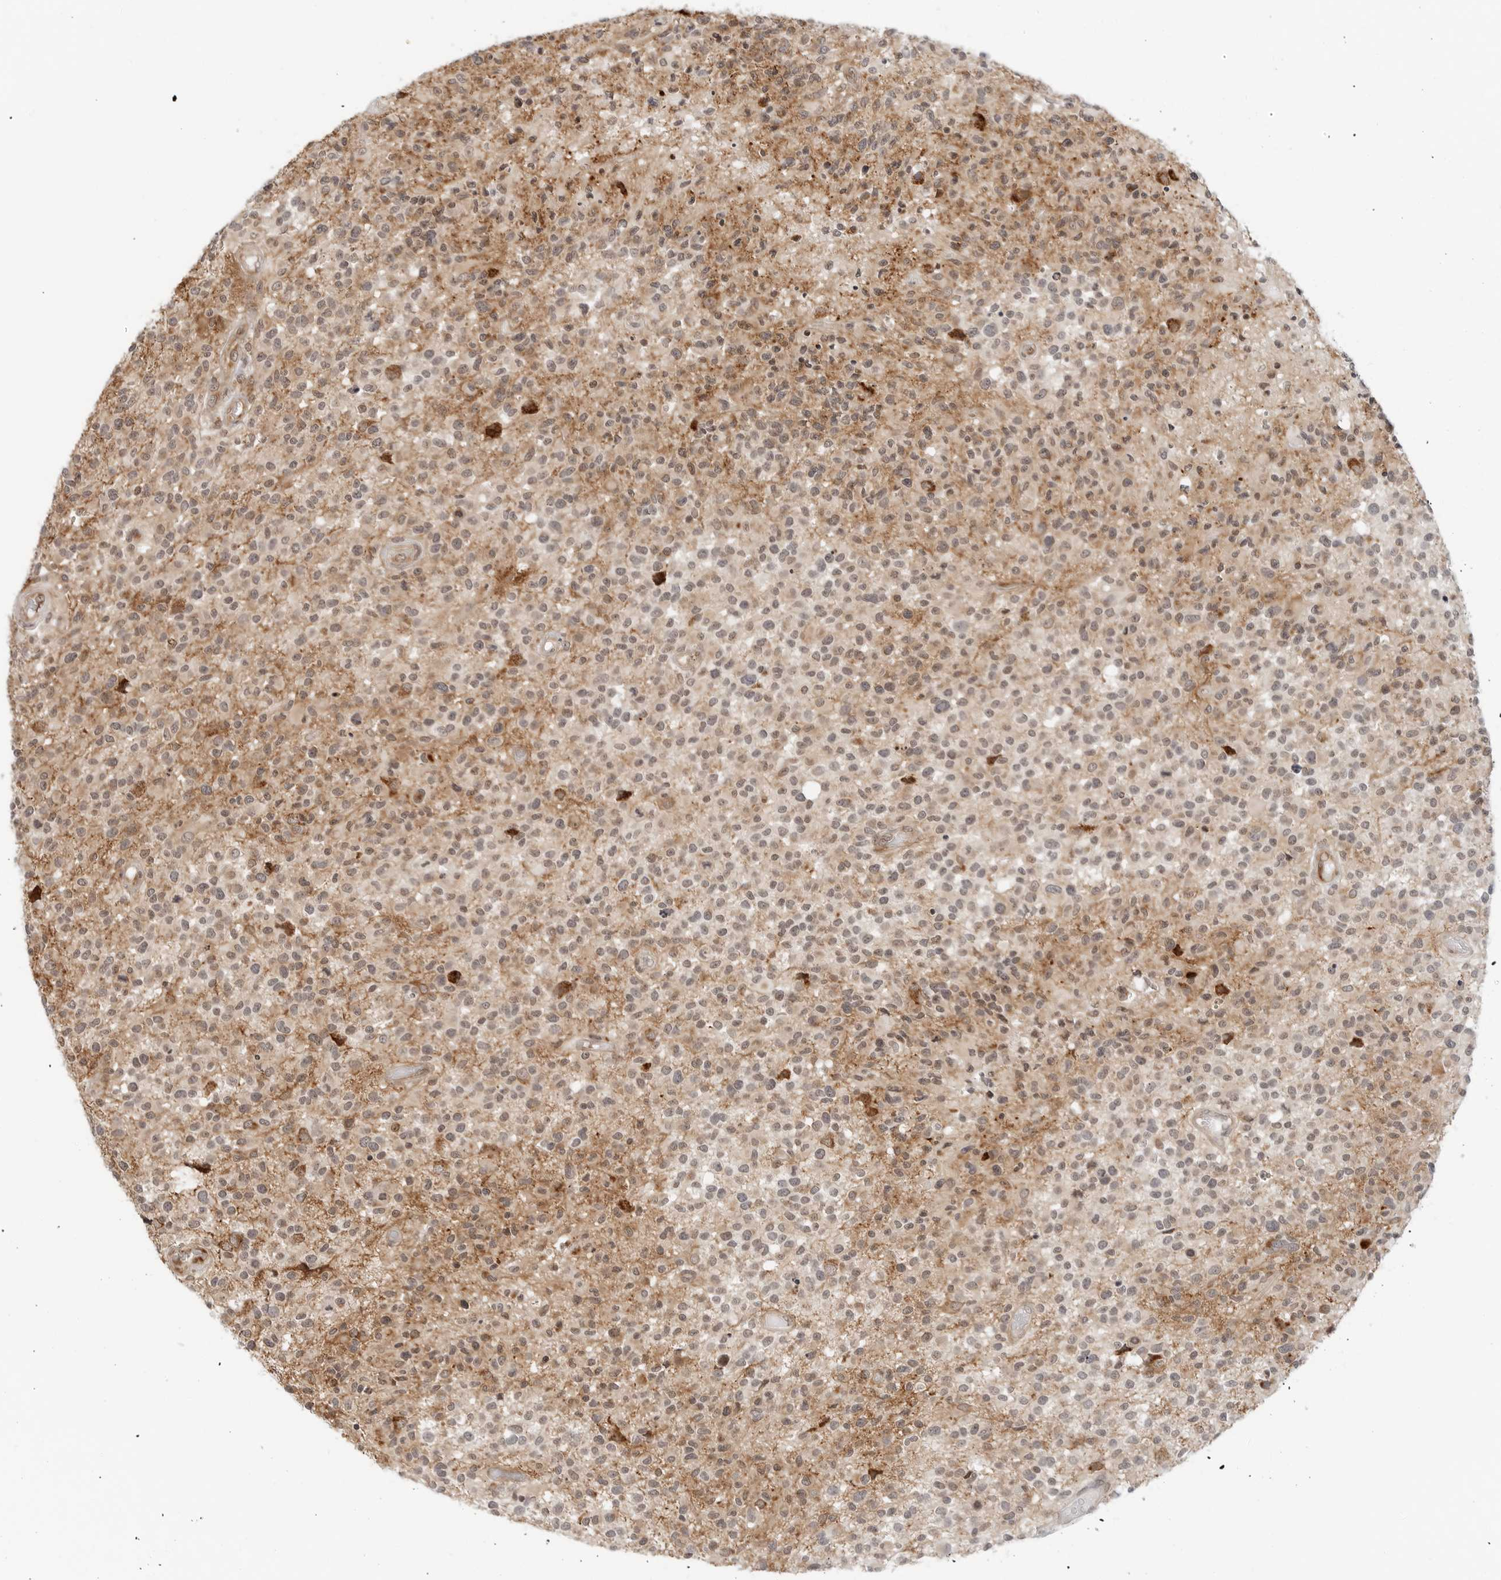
{"staining": {"intensity": "weak", "quantity": "25%-75%", "location": "cytoplasmic/membranous,nuclear"}, "tissue": "glioma", "cell_type": "Tumor cells", "image_type": "cancer", "snomed": [{"axis": "morphology", "description": "Glioma, malignant, High grade"}, {"axis": "morphology", "description": "Glioblastoma, NOS"}, {"axis": "topography", "description": "Brain"}], "caption": "High-grade glioma (malignant) stained for a protein (brown) displays weak cytoplasmic/membranous and nuclear positive positivity in approximately 25%-75% of tumor cells.", "gene": "POLR3GL", "patient": {"sex": "male", "age": 60}}